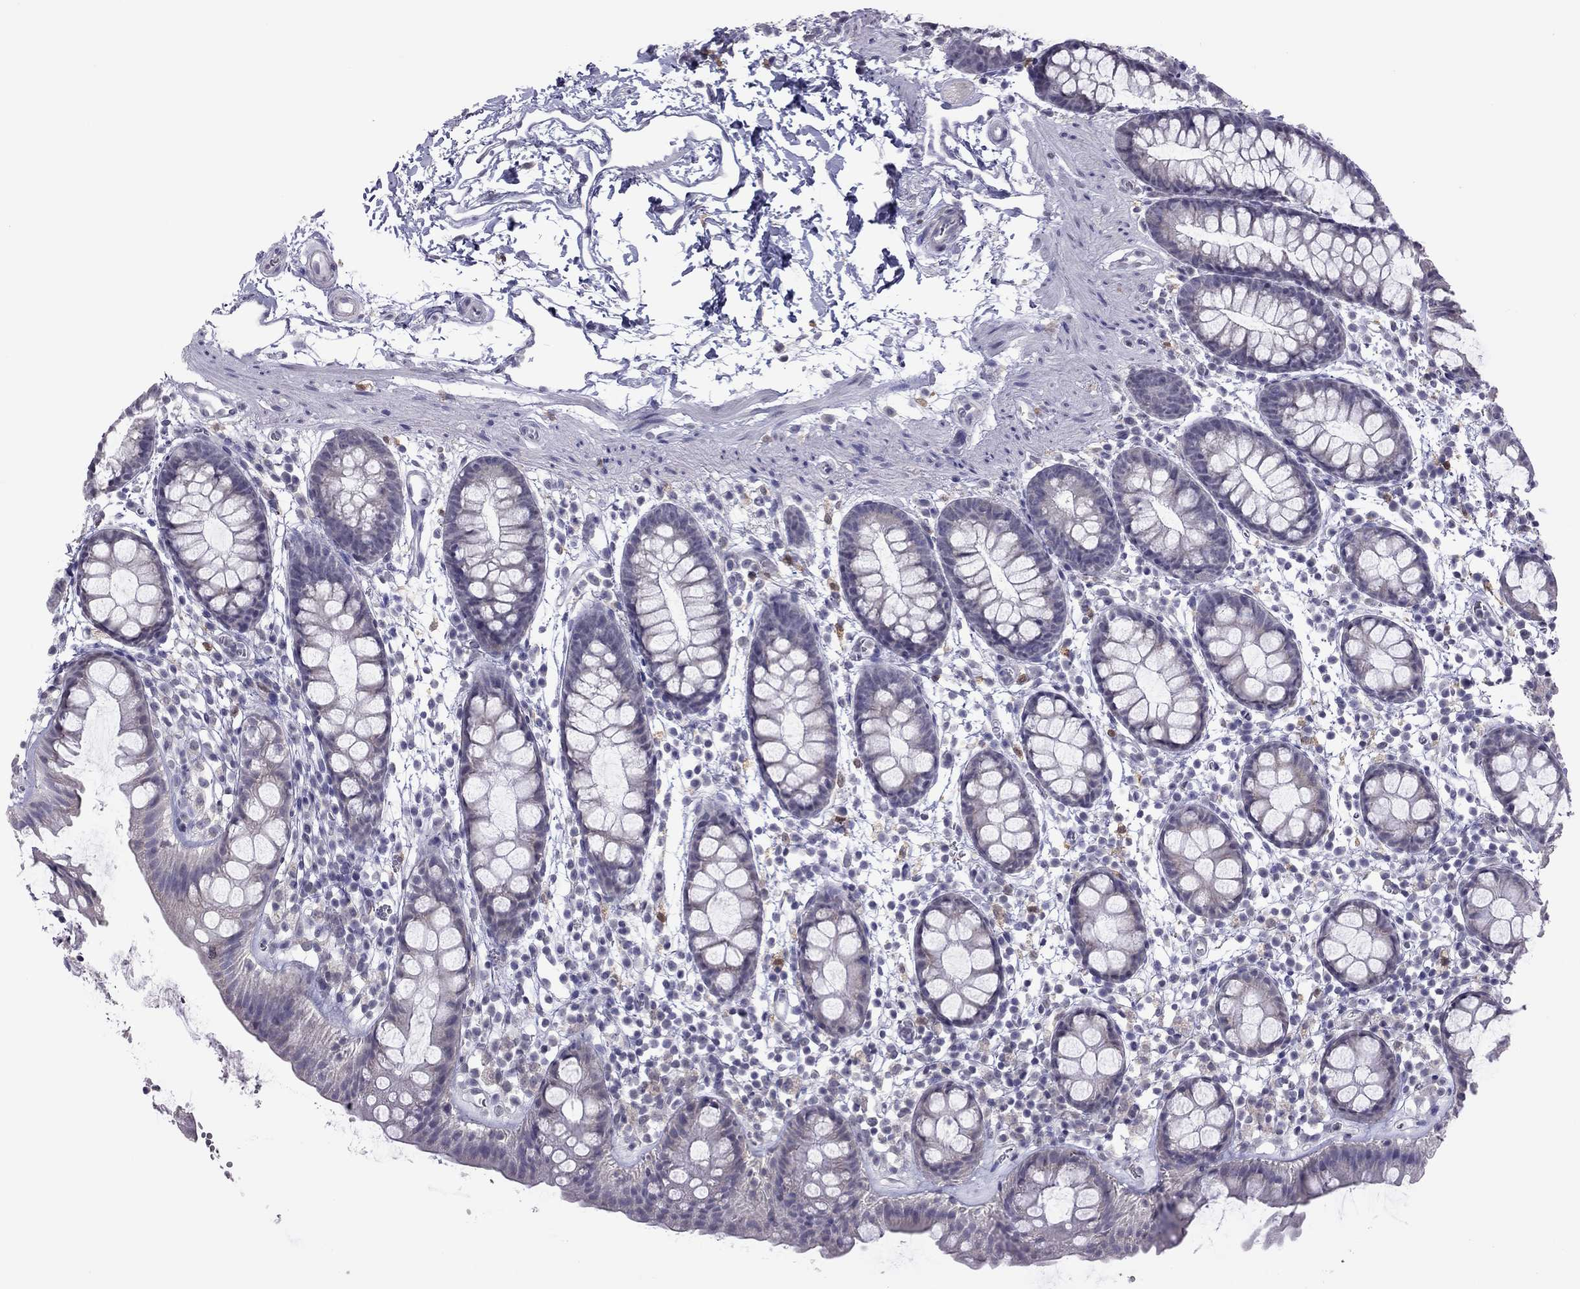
{"staining": {"intensity": "negative", "quantity": "none", "location": "none"}, "tissue": "rectum", "cell_type": "Glandular cells", "image_type": "normal", "snomed": [{"axis": "morphology", "description": "Normal tissue, NOS"}, {"axis": "topography", "description": "Rectum"}], "caption": "Immunohistochemistry of benign rectum exhibits no staining in glandular cells. (DAB (3,3'-diaminobenzidine) IHC with hematoxylin counter stain).", "gene": "PPP1R3A", "patient": {"sex": "male", "age": 57}}